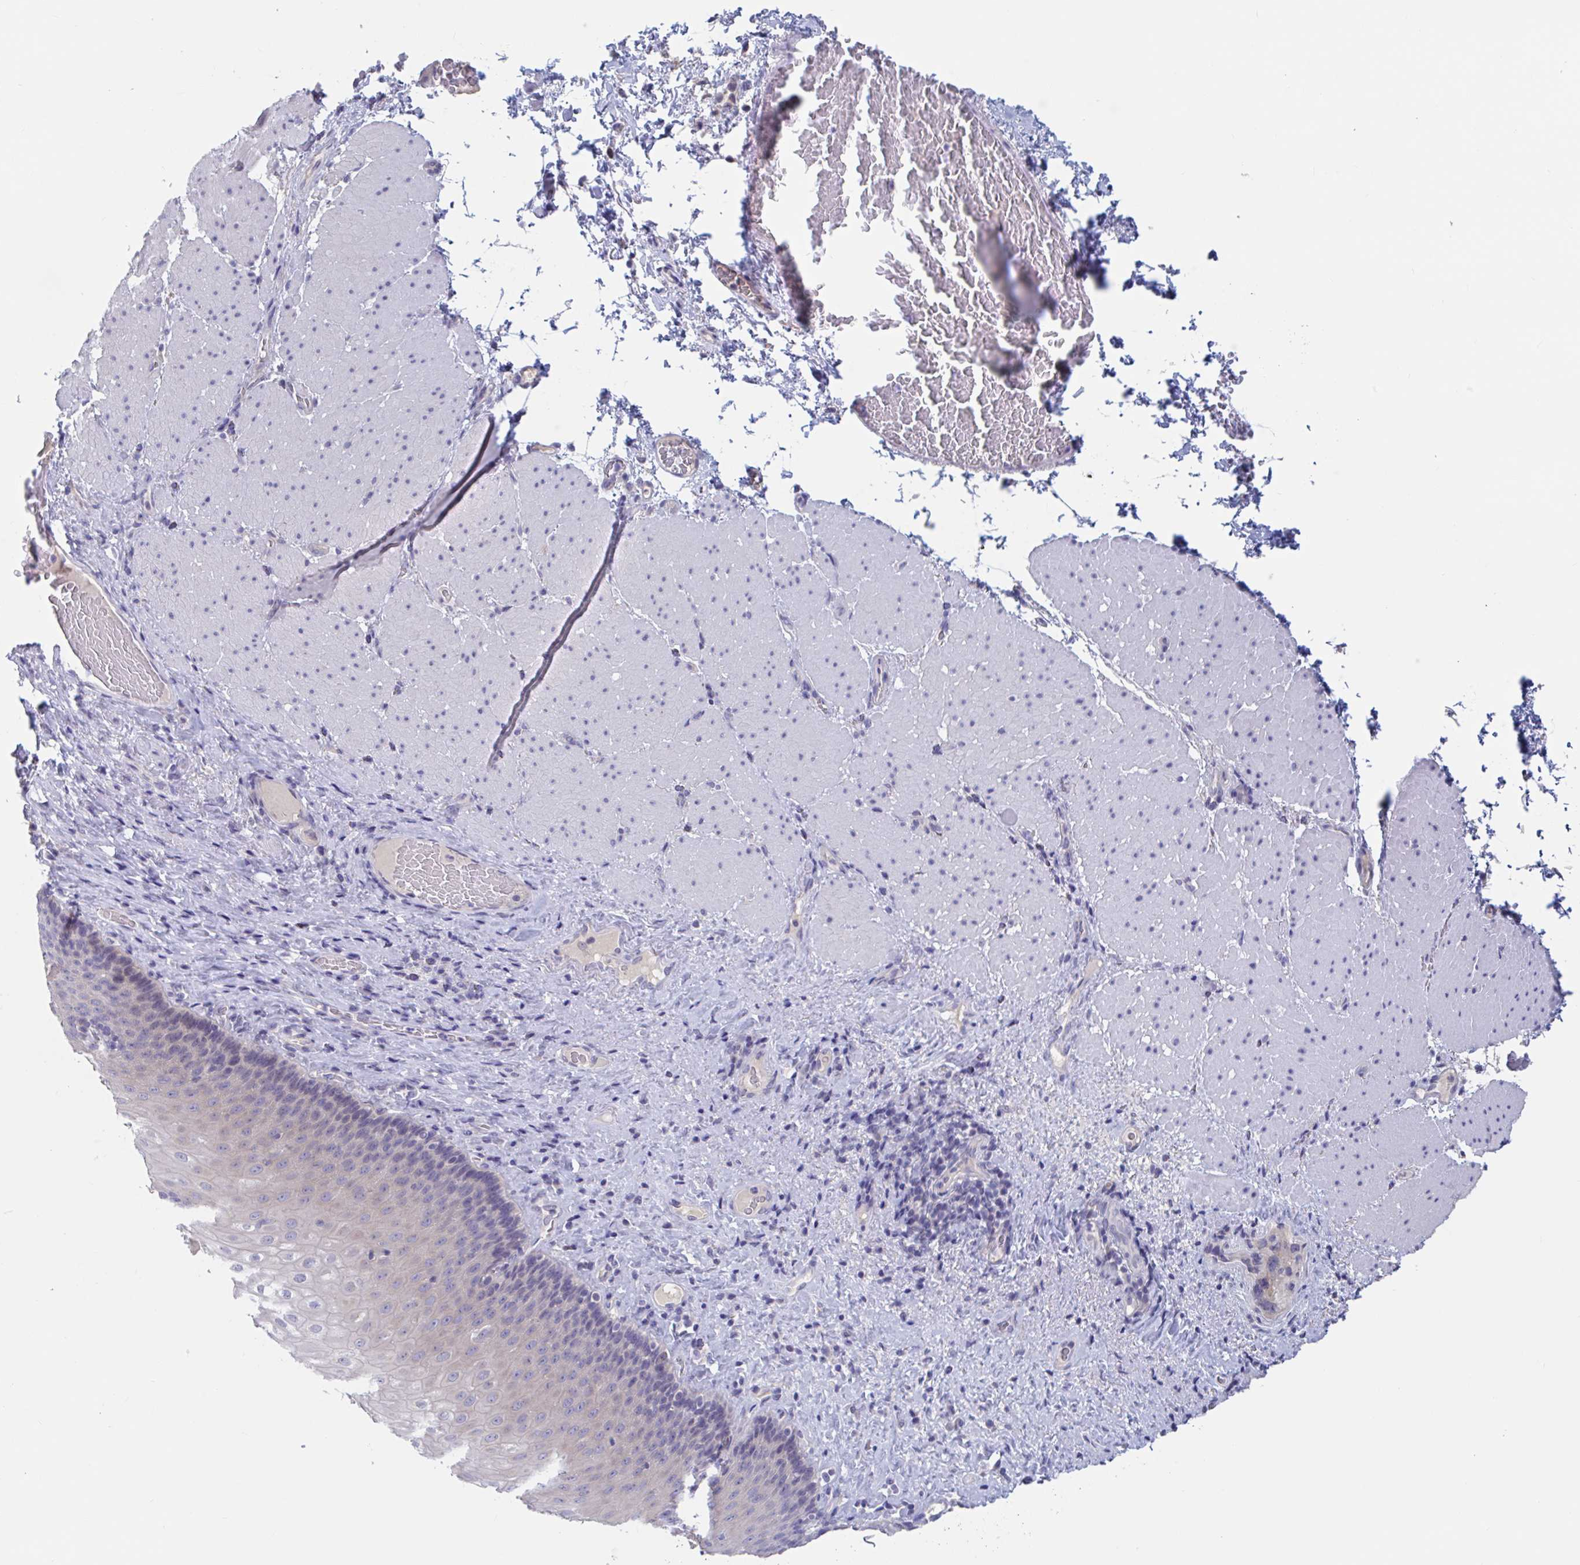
{"staining": {"intensity": "negative", "quantity": "none", "location": "none"}, "tissue": "esophagus", "cell_type": "Squamous epithelial cells", "image_type": "normal", "snomed": [{"axis": "morphology", "description": "Normal tissue, NOS"}, {"axis": "topography", "description": "Esophagus"}], "caption": "Protein analysis of unremarkable esophagus demonstrates no significant positivity in squamous epithelial cells. (Stains: DAB immunohistochemistry (IHC) with hematoxylin counter stain, Microscopy: brightfield microscopy at high magnification).", "gene": "UNKL", "patient": {"sex": "male", "age": 62}}